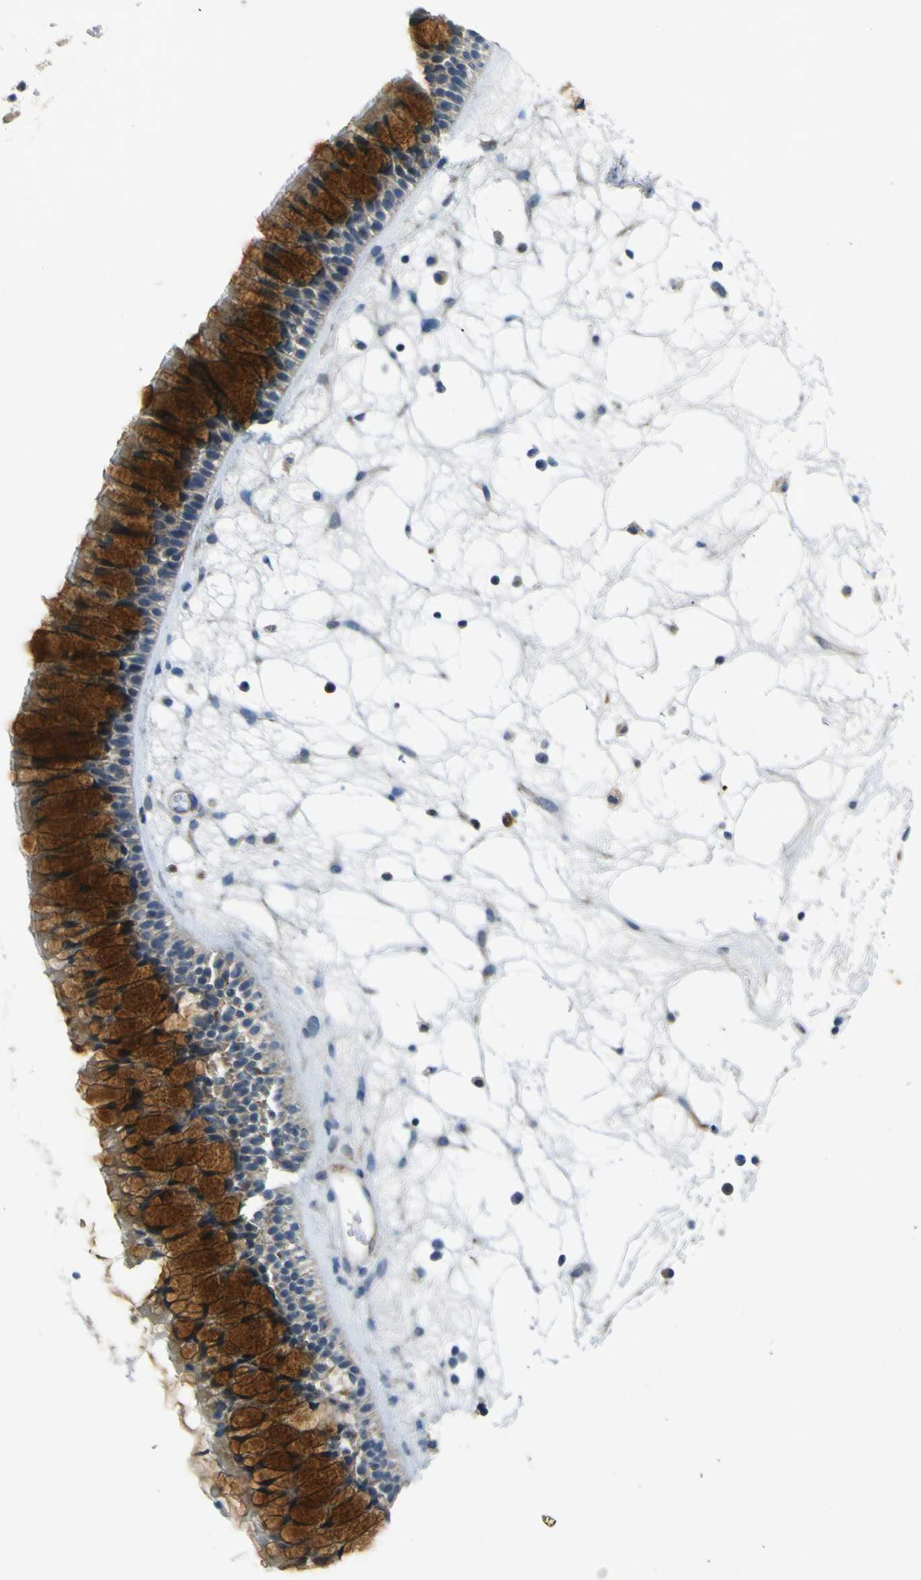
{"staining": {"intensity": "strong", "quantity": "25%-75%", "location": "cytoplasmic/membranous"}, "tissue": "nasopharynx", "cell_type": "Respiratory epithelial cells", "image_type": "normal", "snomed": [{"axis": "morphology", "description": "Normal tissue, NOS"}, {"axis": "morphology", "description": "Inflammation, NOS"}, {"axis": "topography", "description": "Nasopharynx"}], "caption": "Immunohistochemical staining of benign human nasopharynx shows 25%-75% levels of strong cytoplasmic/membranous protein staining in about 25%-75% of respiratory epithelial cells. (DAB IHC, brown staining for protein, blue staining for nuclei).", "gene": "LDLR", "patient": {"sex": "male", "age": 48}}